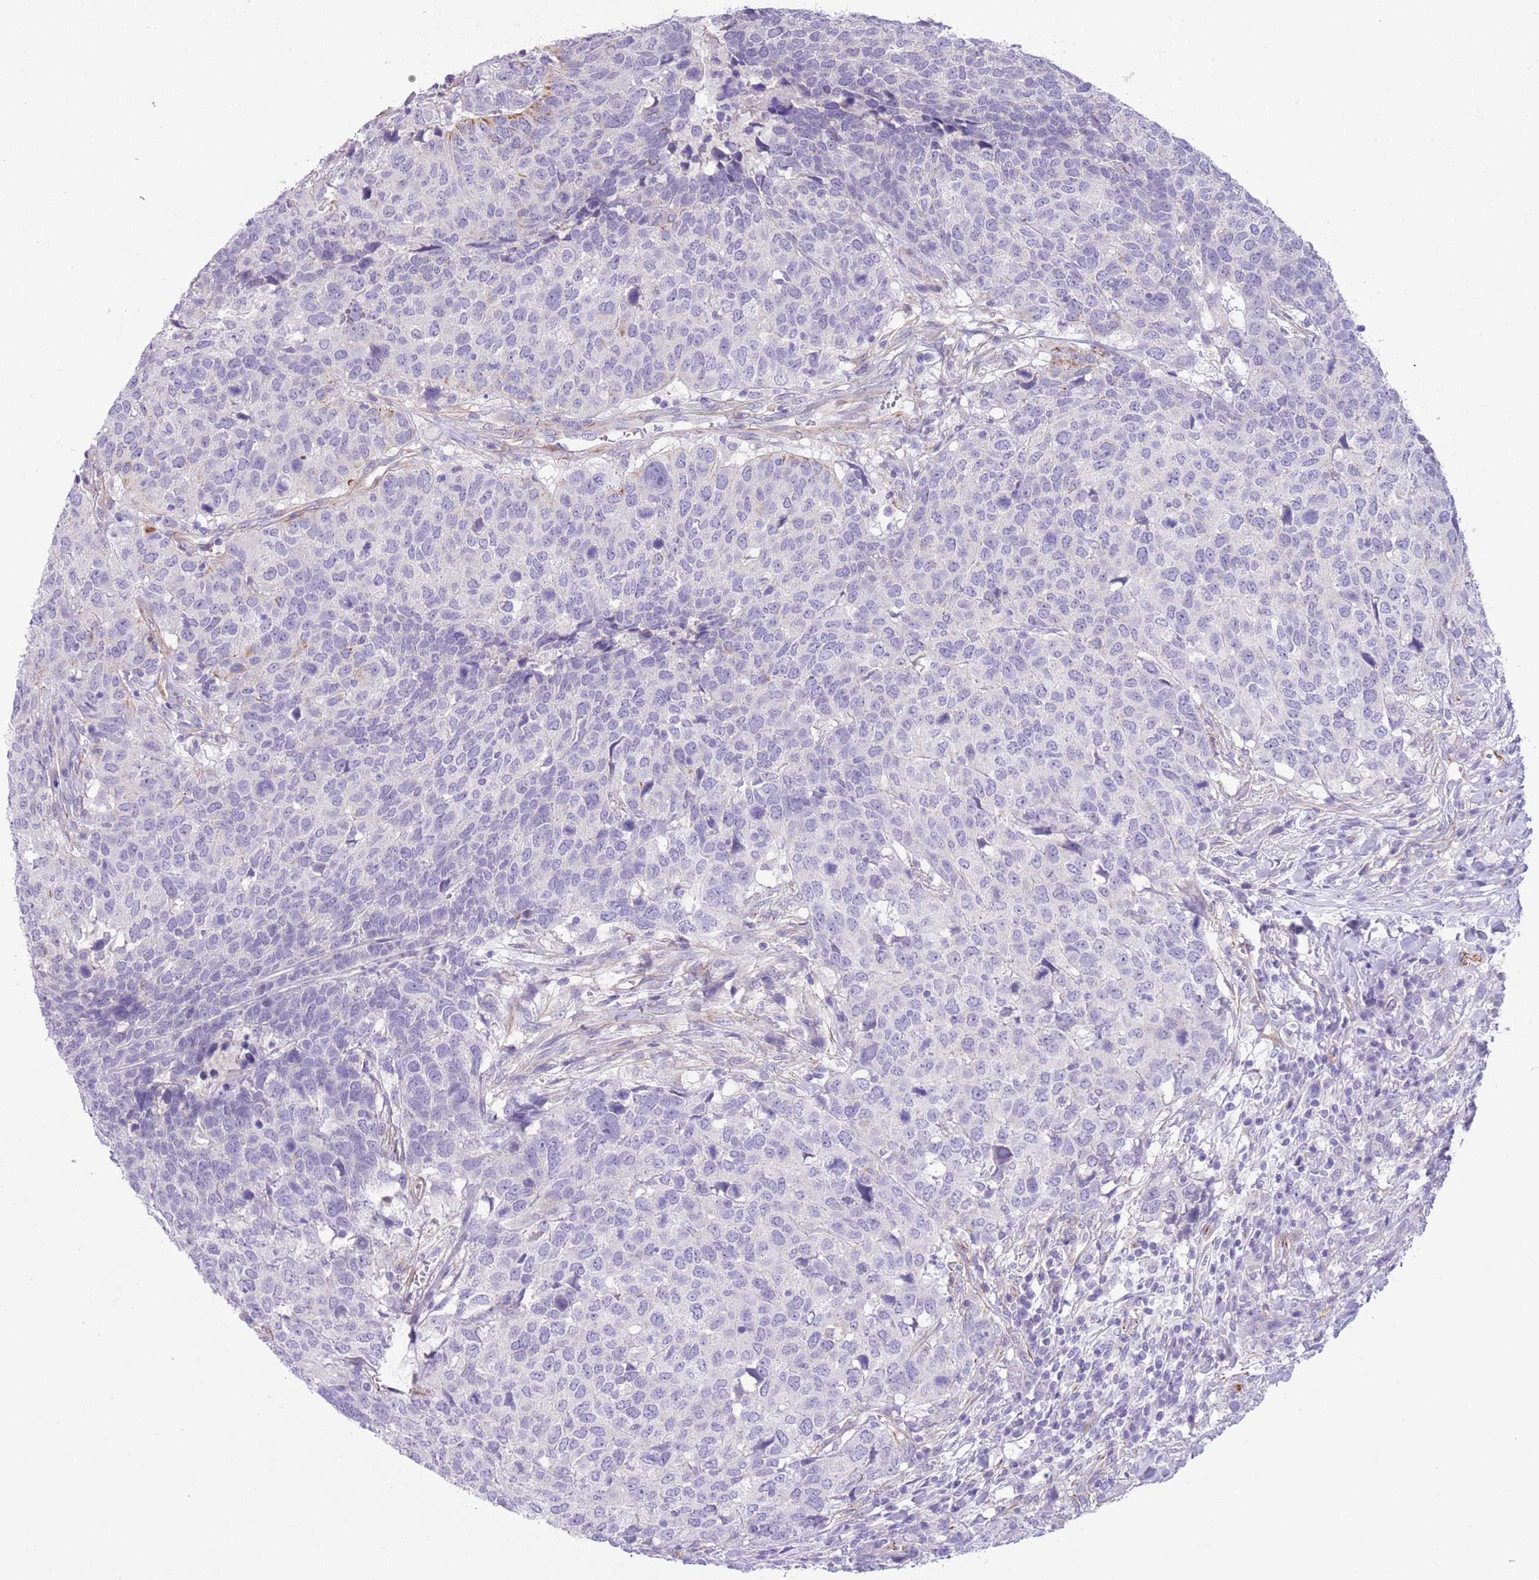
{"staining": {"intensity": "negative", "quantity": "none", "location": "none"}, "tissue": "head and neck cancer", "cell_type": "Tumor cells", "image_type": "cancer", "snomed": [{"axis": "morphology", "description": "Normal tissue, NOS"}, {"axis": "morphology", "description": "Squamous cell carcinoma, NOS"}, {"axis": "topography", "description": "Skeletal muscle"}, {"axis": "topography", "description": "Vascular tissue"}, {"axis": "topography", "description": "Peripheral nerve tissue"}, {"axis": "topography", "description": "Head-Neck"}], "caption": "IHC photomicrograph of neoplastic tissue: human head and neck cancer (squamous cell carcinoma) stained with DAB (3,3'-diaminobenzidine) shows no significant protein positivity in tumor cells.", "gene": "TSGA13", "patient": {"sex": "male", "age": 66}}